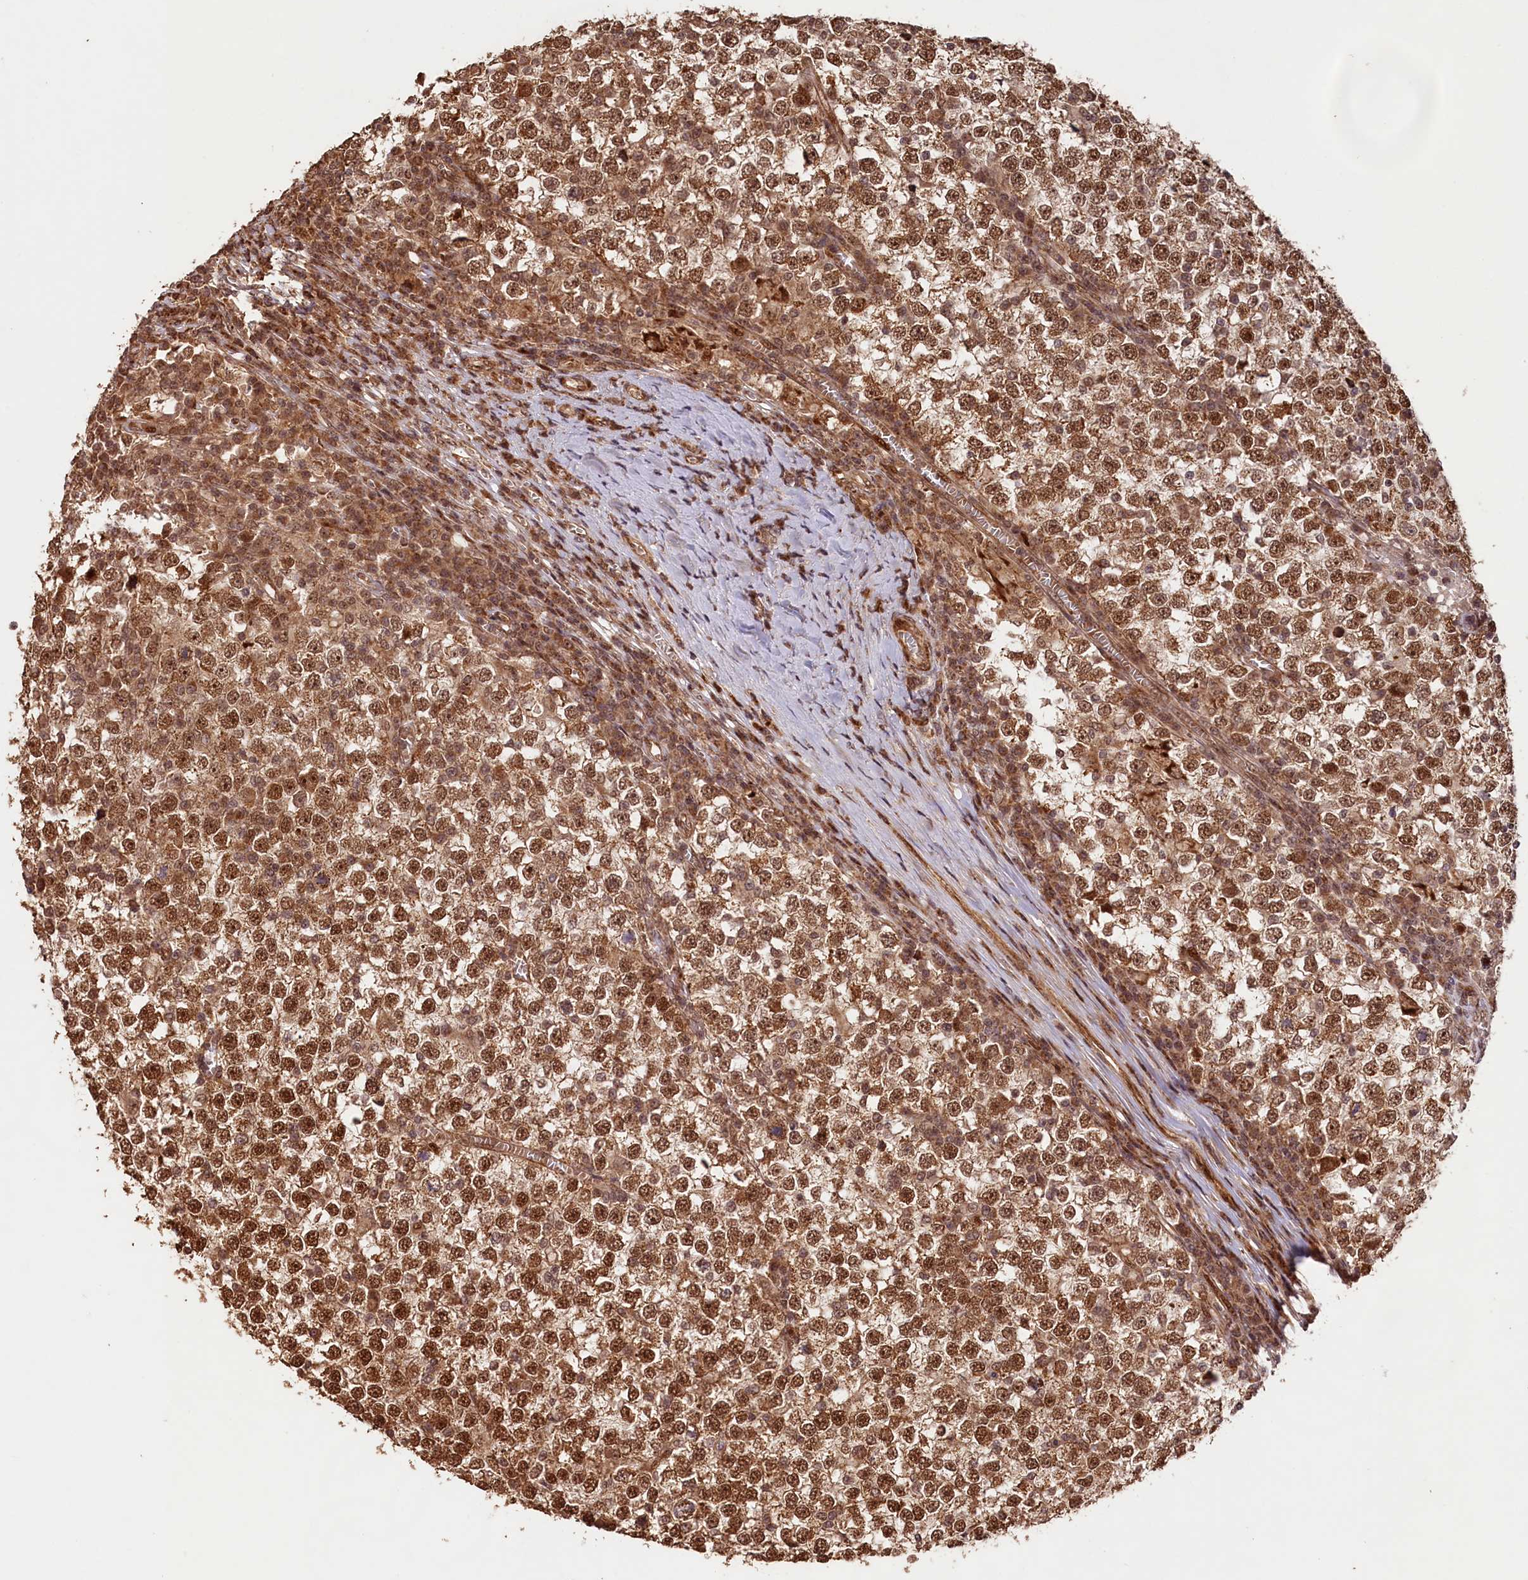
{"staining": {"intensity": "moderate", "quantity": ">75%", "location": "cytoplasmic/membranous,nuclear"}, "tissue": "testis cancer", "cell_type": "Tumor cells", "image_type": "cancer", "snomed": [{"axis": "morphology", "description": "Seminoma, NOS"}, {"axis": "topography", "description": "Testis"}], "caption": "Immunohistochemical staining of testis seminoma shows moderate cytoplasmic/membranous and nuclear protein expression in about >75% of tumor cells. Ihc stains the protein of interest in brown and the nuclei are stained blue.", "gene": "SHPRH", "patient": {"sex": "male", "age": 65}}